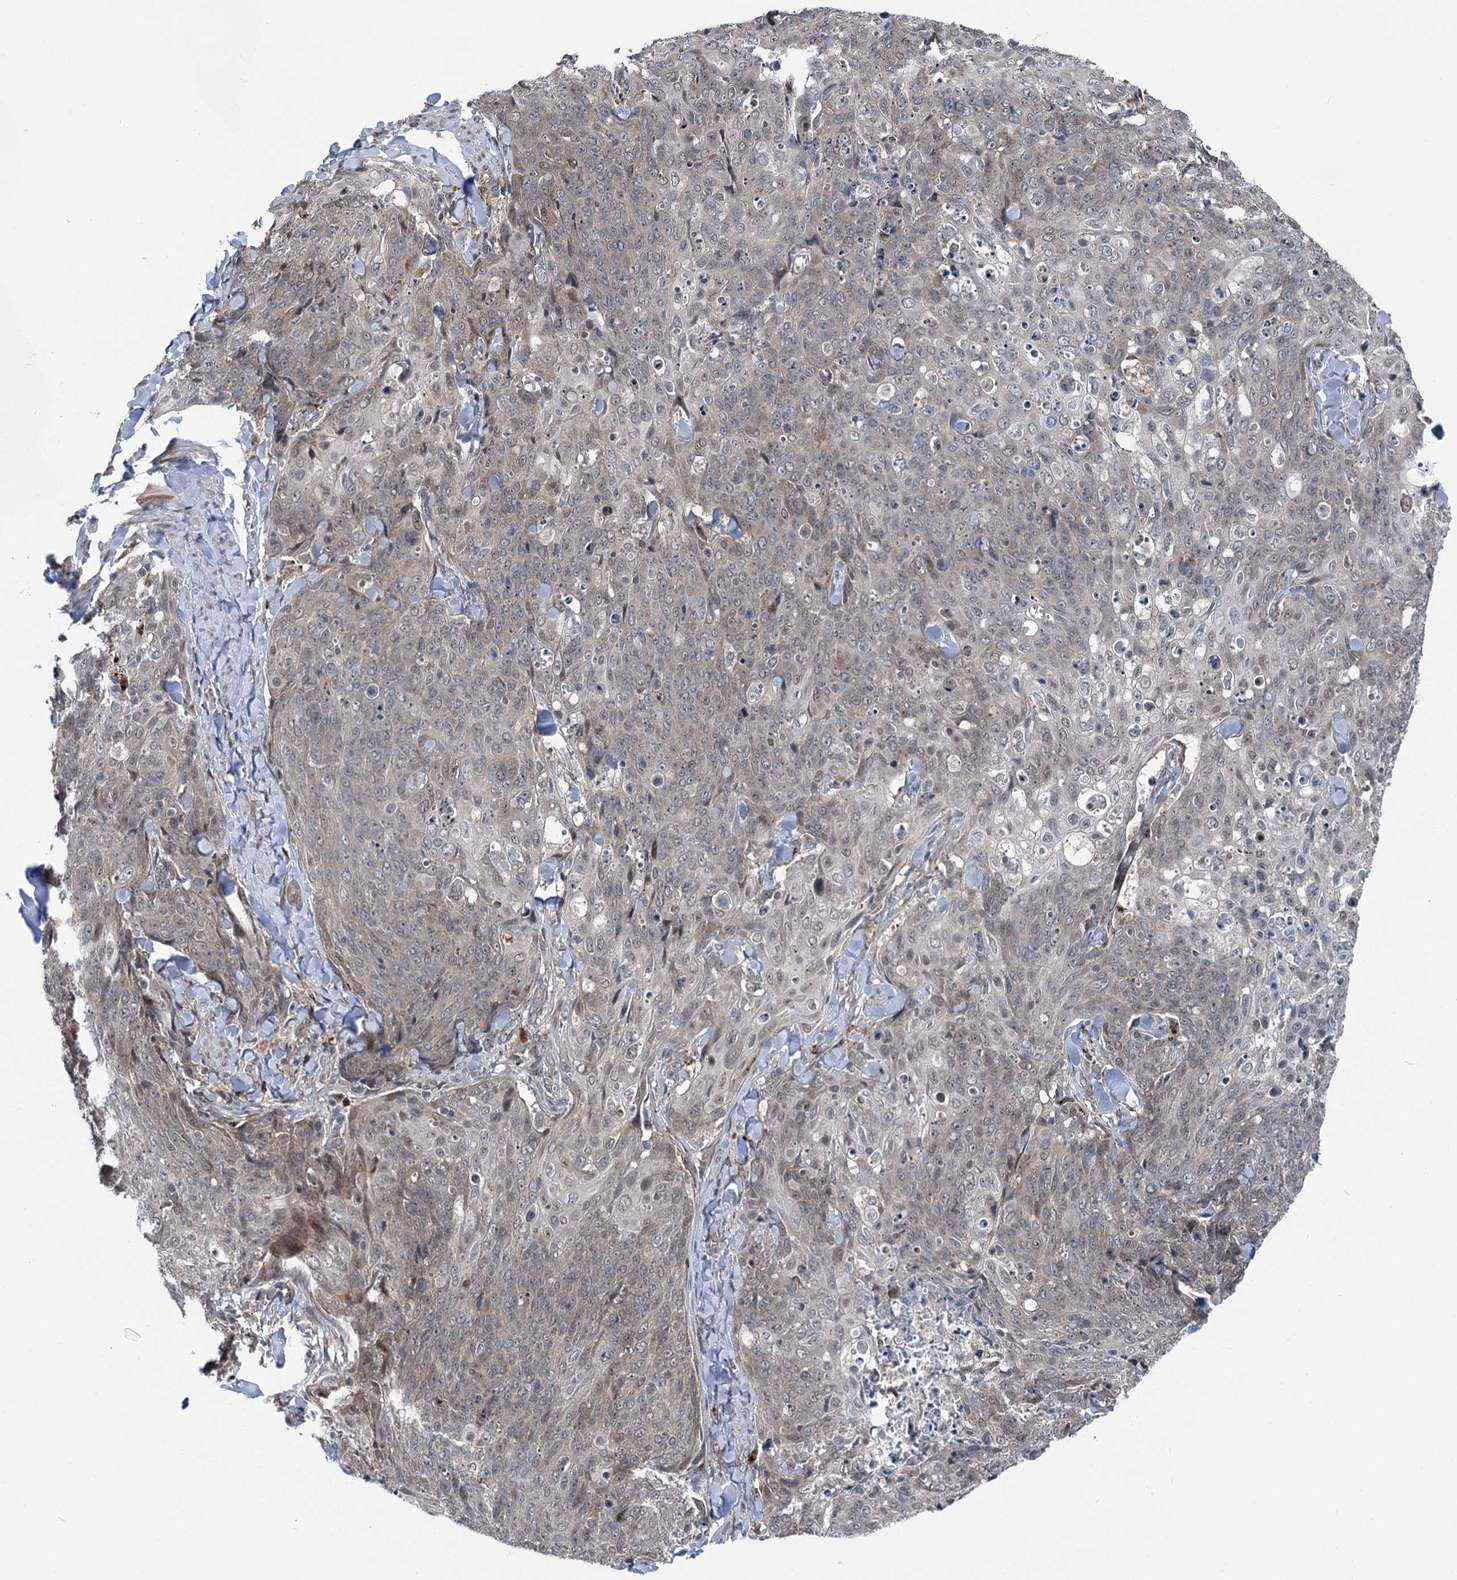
{"staining": {"intensity": "weak", "quantity": "<25%", "location": "cytoplasmic/membranous"}, "tissue": "skin cancer", "cell_type": "Tumor cells", "image_type": "cancer", "snomed": [{"axis": "morphology", "description": "Squamous cell carcinoma, NOS"}, {"axis": "topography", "description": "Skin"}, {"axis": "topography", "description": "Vulva"}], "caption": "This micrograph is of skin cancer stained with IHC to label a protein in brown with the nuclei are counter-stained blue. There is no staining in tumor cells.", "gene": "POLR1D", "patient": {"sex": "female", "age": 85}}